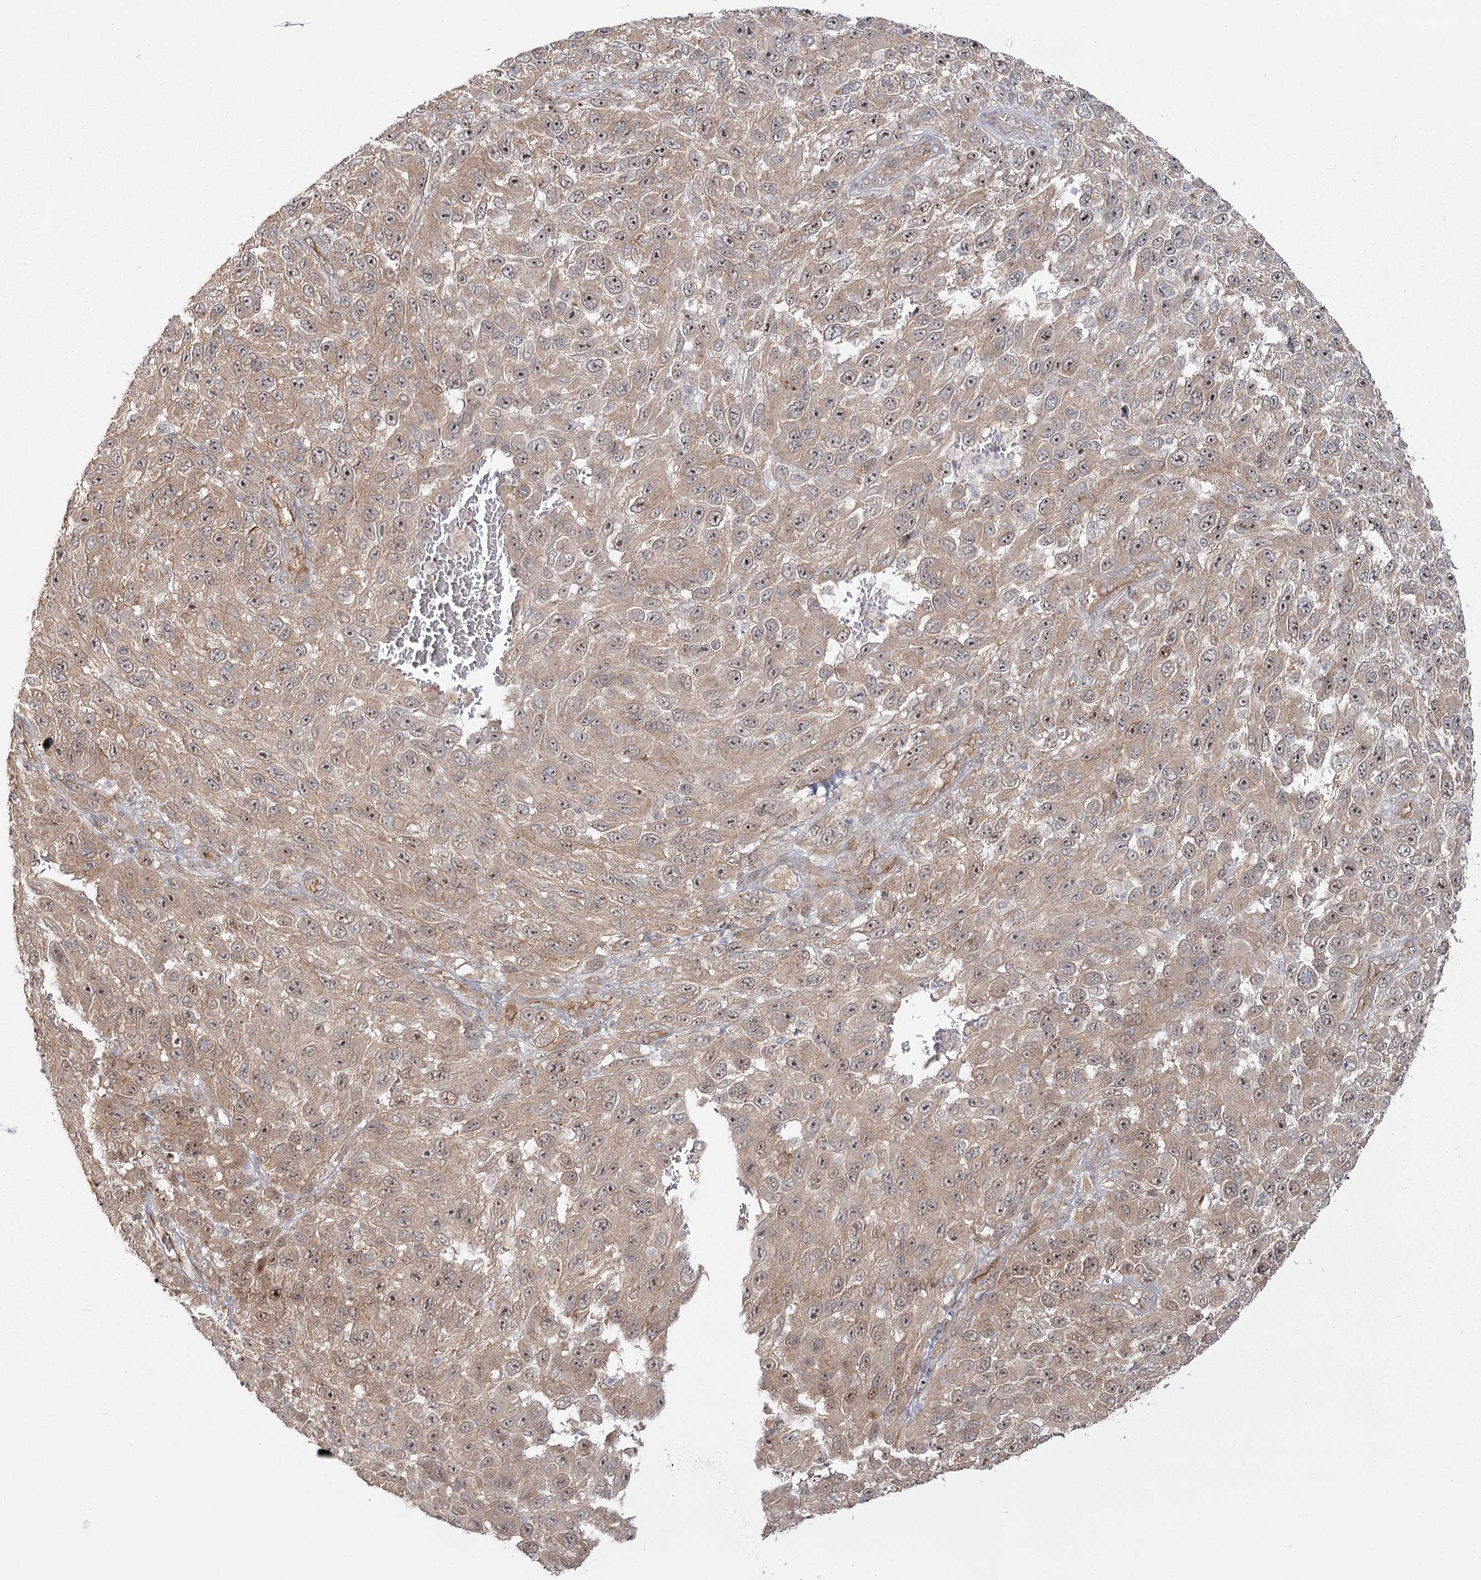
{"staining": {"intensity": "moderate", "quantity": ">75%", "location": "cytoplasmic/membranous,nuclear"}, "tissue": "melanoma", "cell_type": "Tumor cells", "image_type": "cancer", "snomed": [{"axis": "morphology", "description": "Malignant melanoma, NOS"}, {"axis": "topography", "description": "Skin"}], "caption": "Melanoma stained with a protein marker reveals moderate staining in tumor cells.", "gene": "RPP14", "patient": {"sex": "female", "age": 96}}